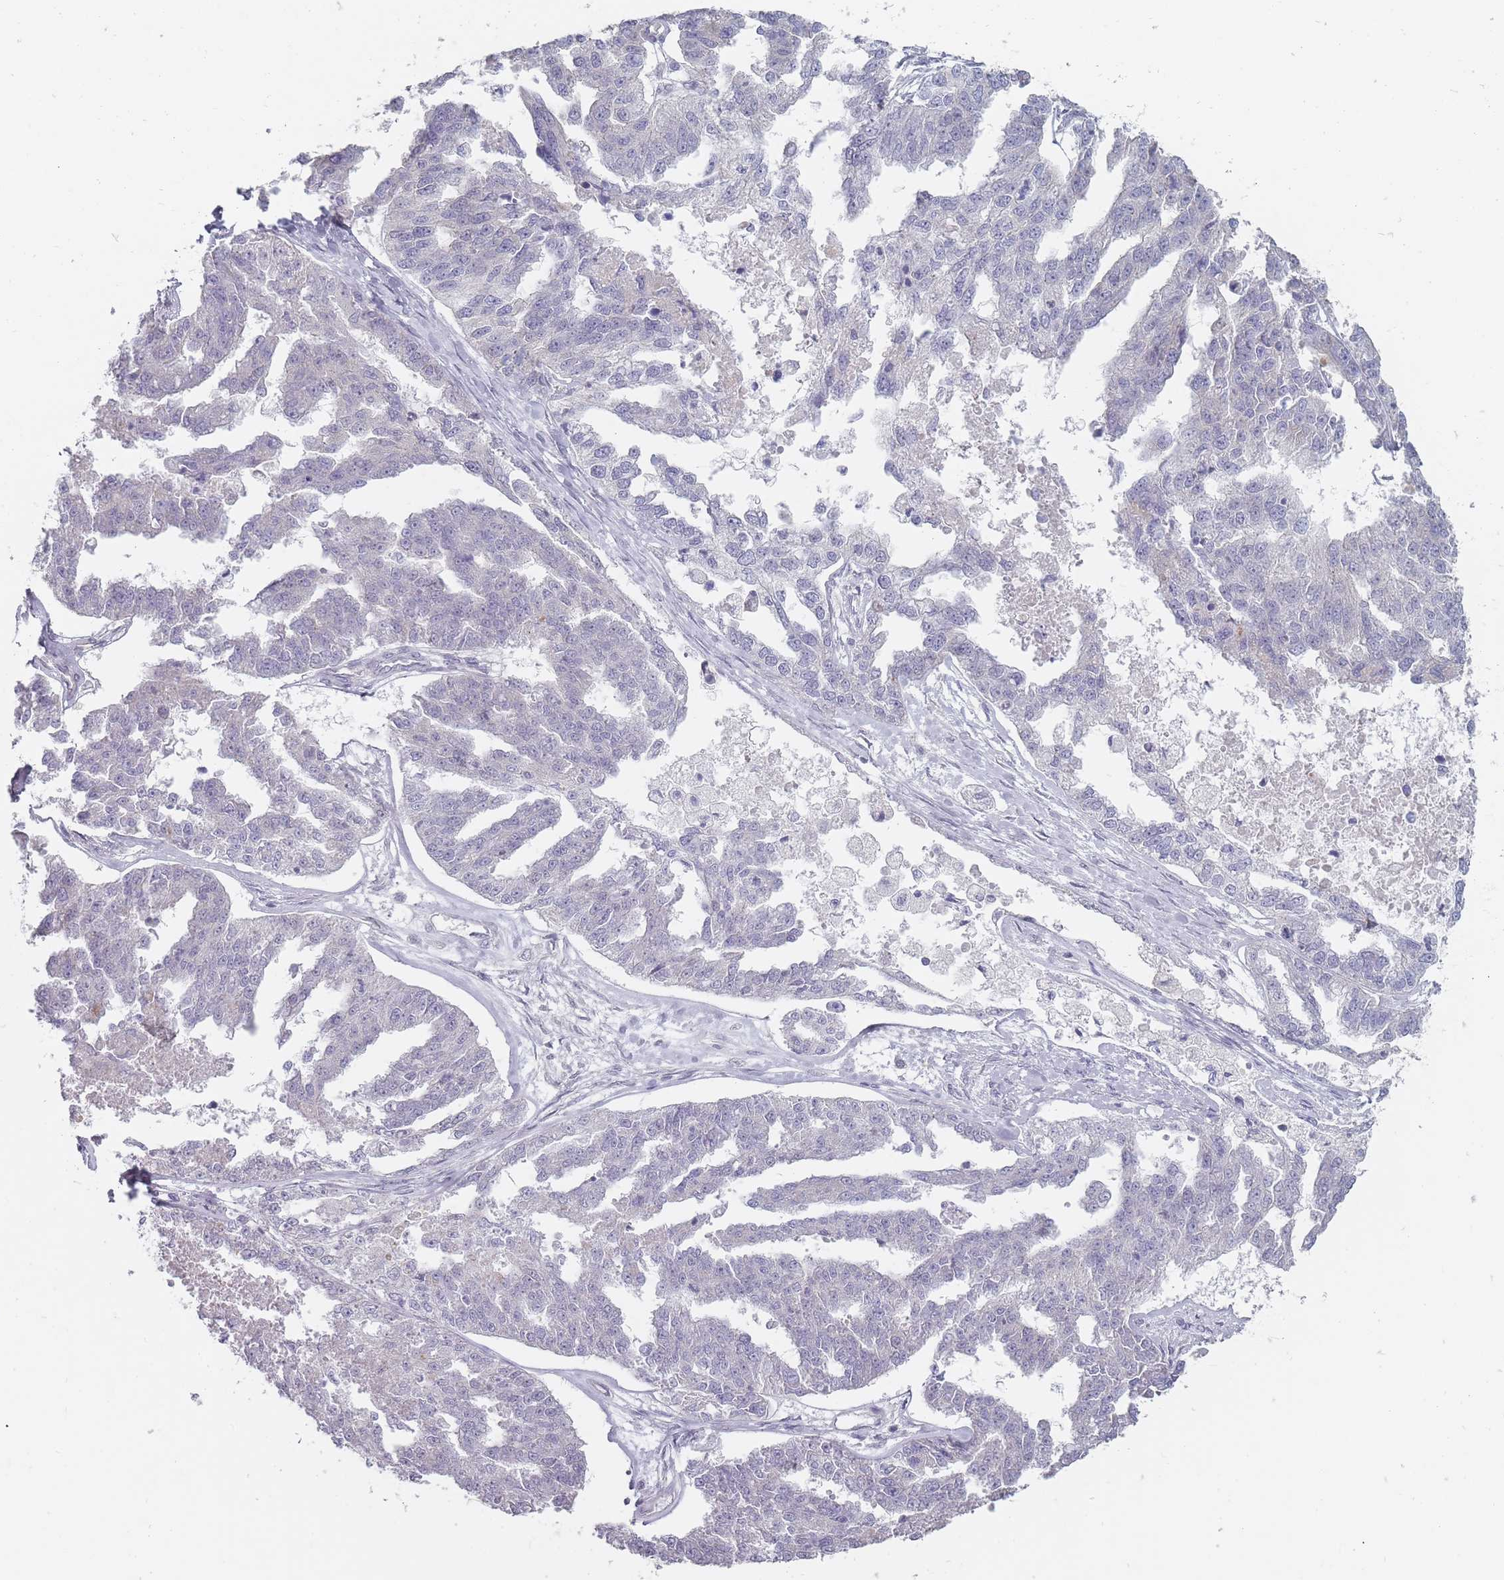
{"staining": {"intensity": "negative", "quantity": "none", "location": "none"}, "tissue": "ovarian cancer", "cell_type": "Tumor cells", "image_type": "cancer", "snomed": [{"axis": "morphology", "description": "Cystadenocarcinoma, serous, NOS"}, {"axis": "topography", "description": "Ovary"}], "caption": "A high-resolution histopathology image shows immunohistochemistry (IHC) staining of ovarian cancer, which exhibits no significant staining in tumor cells. Nuclei are stained in blue.", "gene": "PCDH12", "patient": {"sex": "female", "age": 58}}